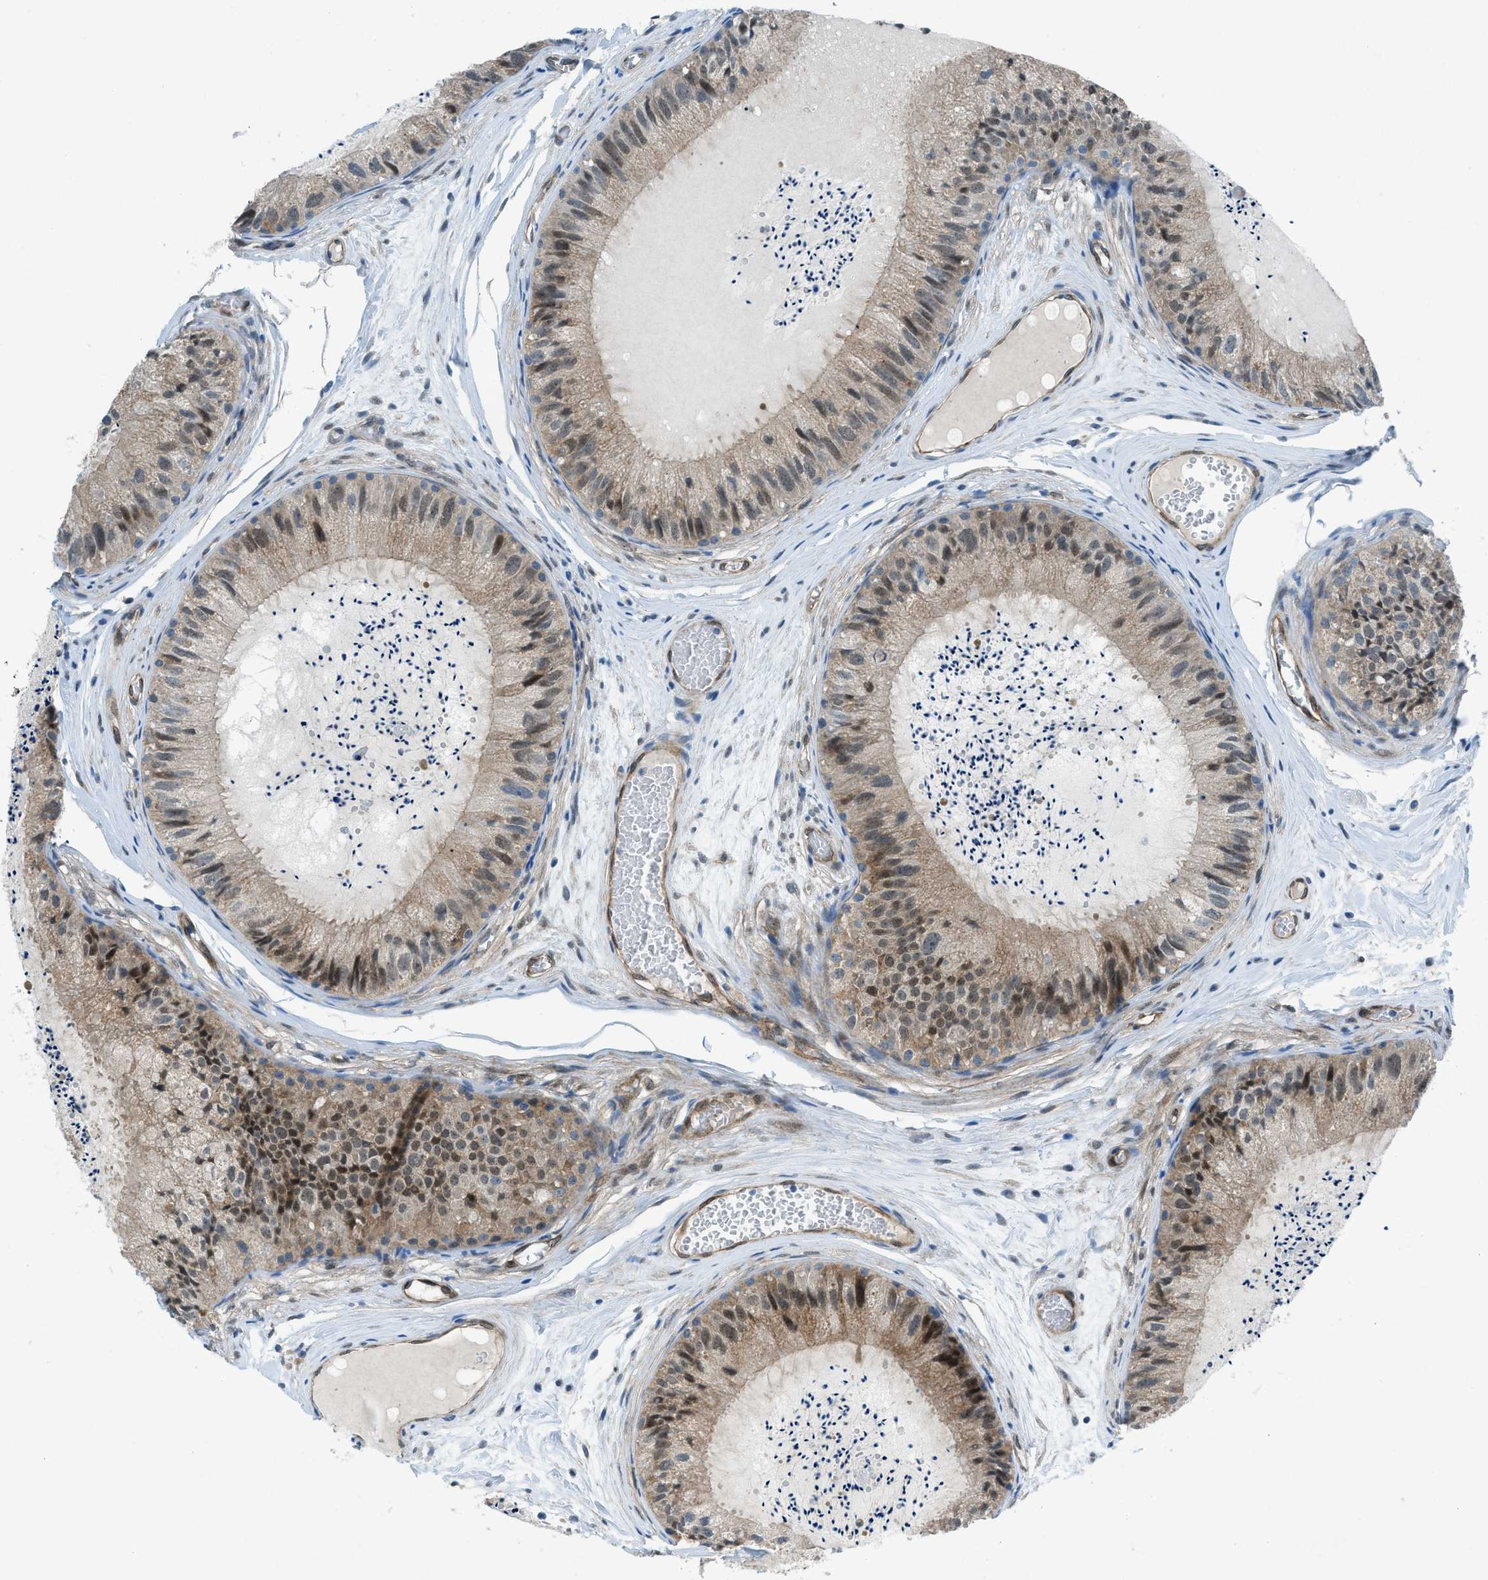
{"staining": {"intensity": "moderate", "quantity": "25%-75%", "location": "cytoplasmic/membranous,nuclear"}, "tissue": "epididymis", "cell_type": "Glandular cells", "image_type": "normal", "snomed": [{"axis": "morphology", "description": "Normal tissue, NOS"}, {"axis": "topography", "description": "Epididymis"}], "caption": "Human epididymis stained for a protein (brown) demonstrates moderate cytoplasmic/membranous,nuclear positive positivity in about 25%-75% of glandular cells.", "gene": "PRKN", "patient": {"sex": "male", "age": 31}}